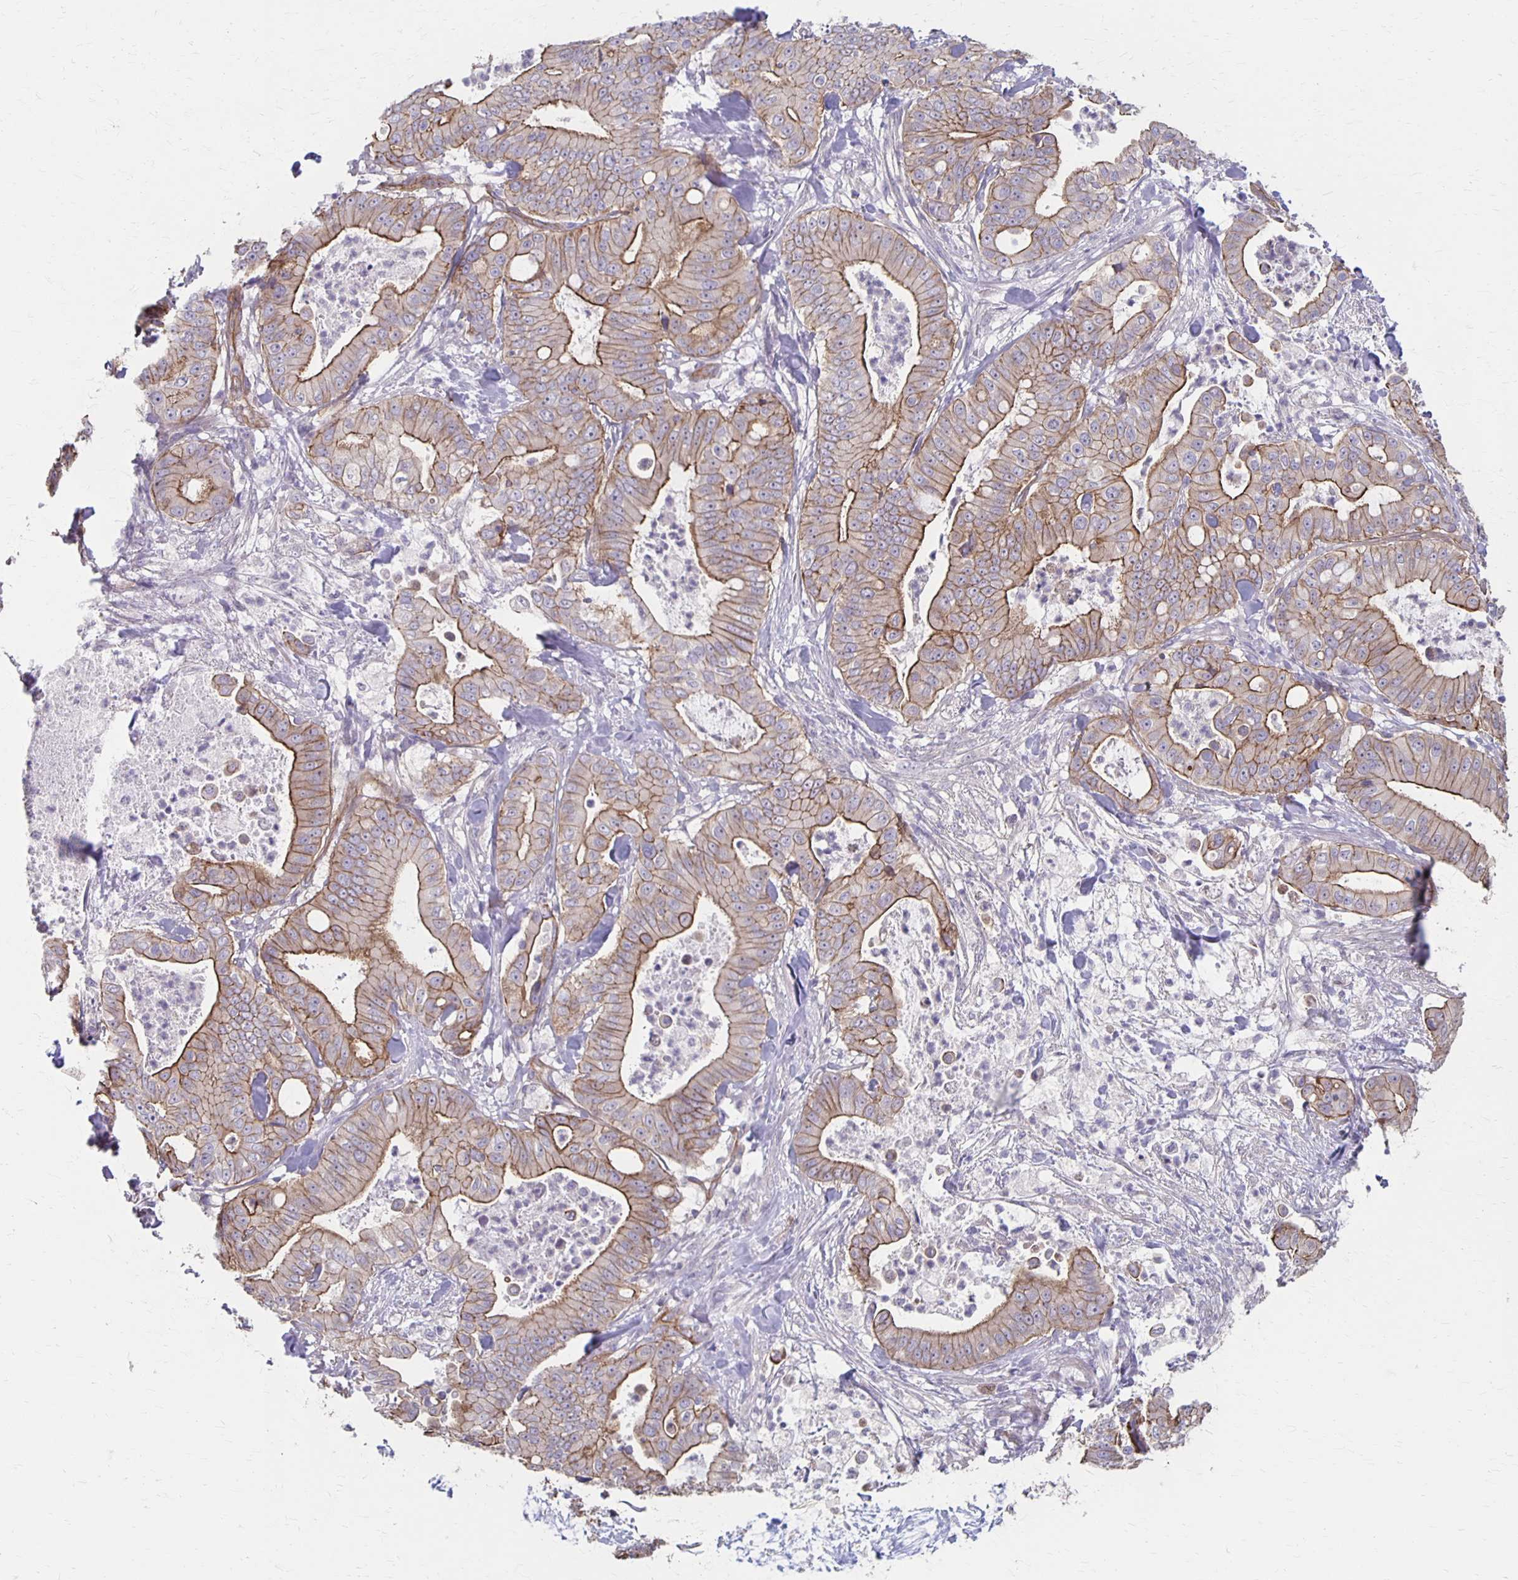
{"staining": {"intensity": "moderate", "quantity": ">75%", "location": "cytoplasmic/membranous"}, "tissue": "pancreatic cancer", "cell_type": "Tumor cells", "image_type": "cancer", "snomed": [{"axis": "morphology", "description": "Adenocarcinoma, NOS"}, {"axis": "topography", "description": "Pancreas"}], "caption": "Pancreatic cancer was stained to show a protein in brown. There is medium levels of moderate cytoplasmic/membranous staining in about >75% of tumor cells. (Brightfield microscopy of DAB IHC at high magnification).", "gene": "PPP1R3E", "patient": {"sex": "male", "age": 71}}